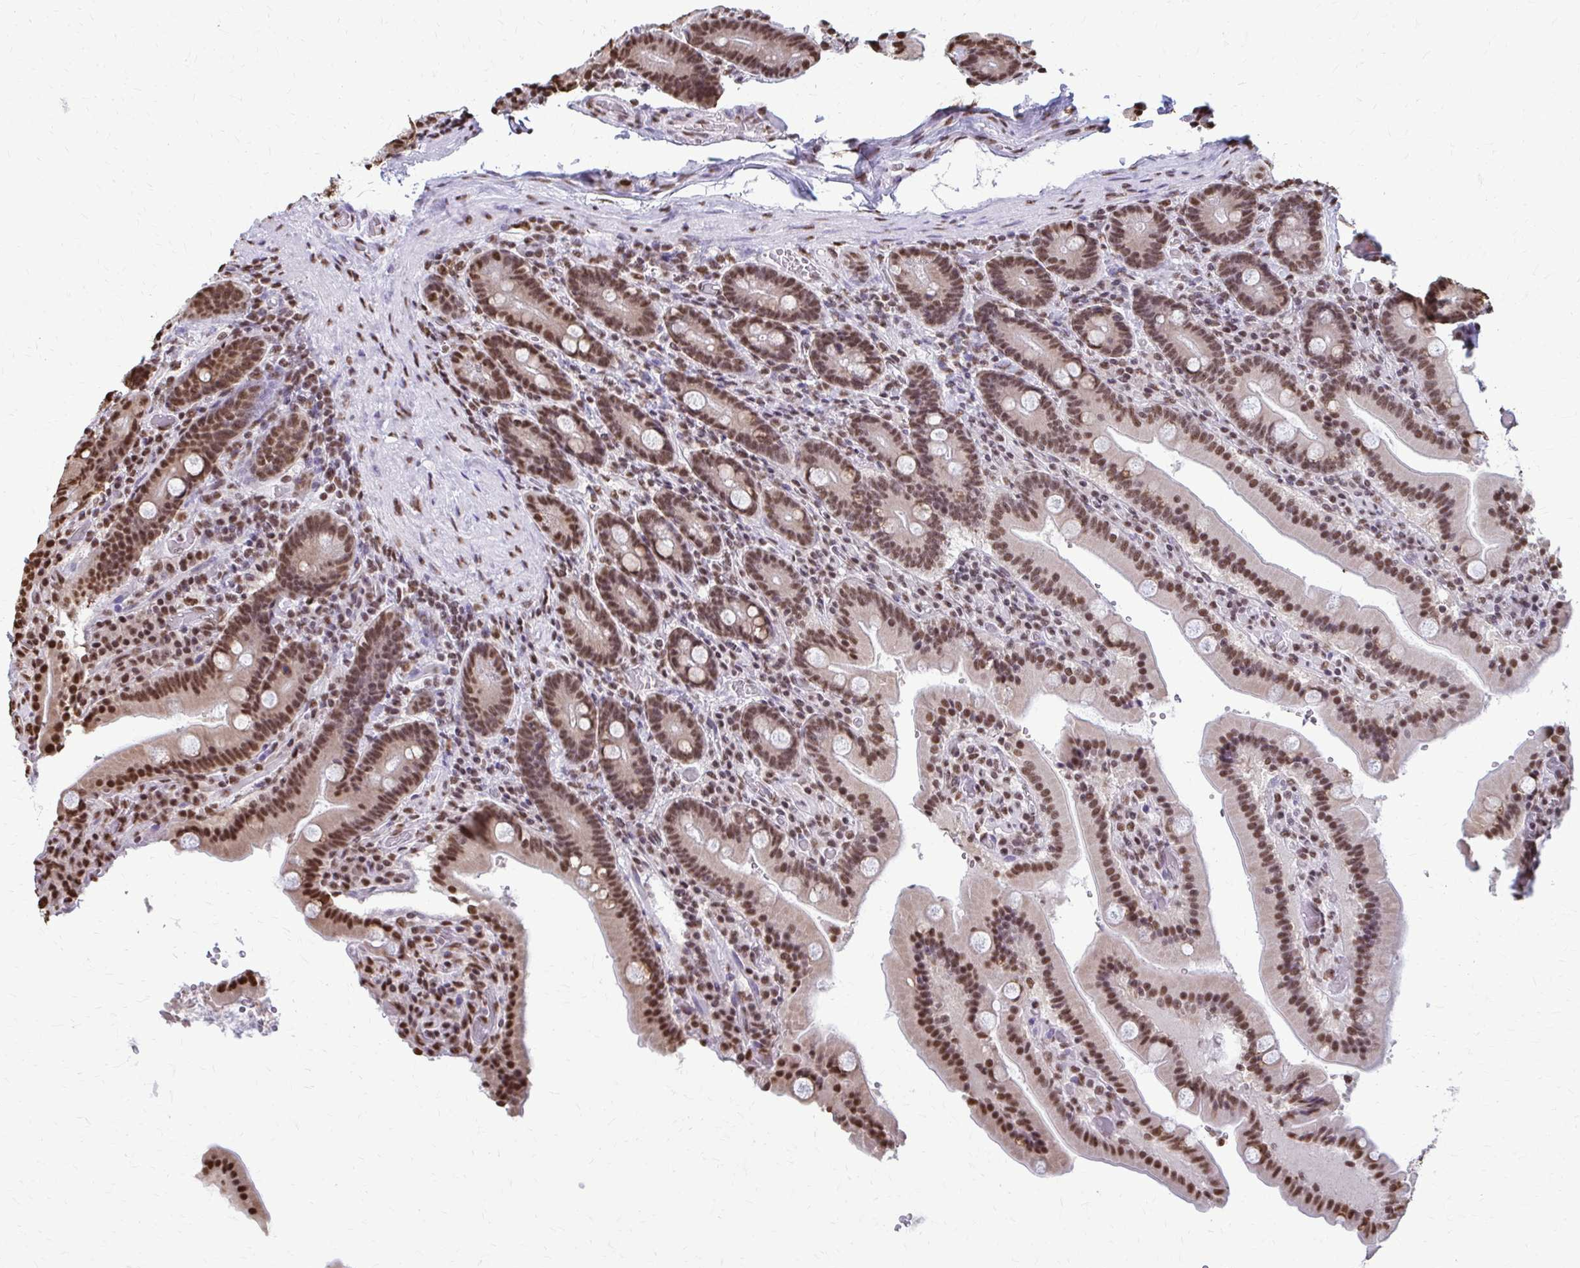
{"staining": {"intensity": "moderate", "quantity": ">75%", "location": "nuclear"}, "tissue": "duodenum", "cell_type": "Glandular cells", "image_type": "normal", "snomed": [{"axis": "morphology", "description": "Normal tissue, NOS"}, {"axis": "topography", "description": "Duodenum"}], "caption": "A photomicrograph of human duodenum stained for a protein reveals moderate nuclear brown staining in glandular cells. (IHC, brightfield microscopy, high magnification).", "gene": "SNRPA", "patient": {"sex": "female", "age": 62}}